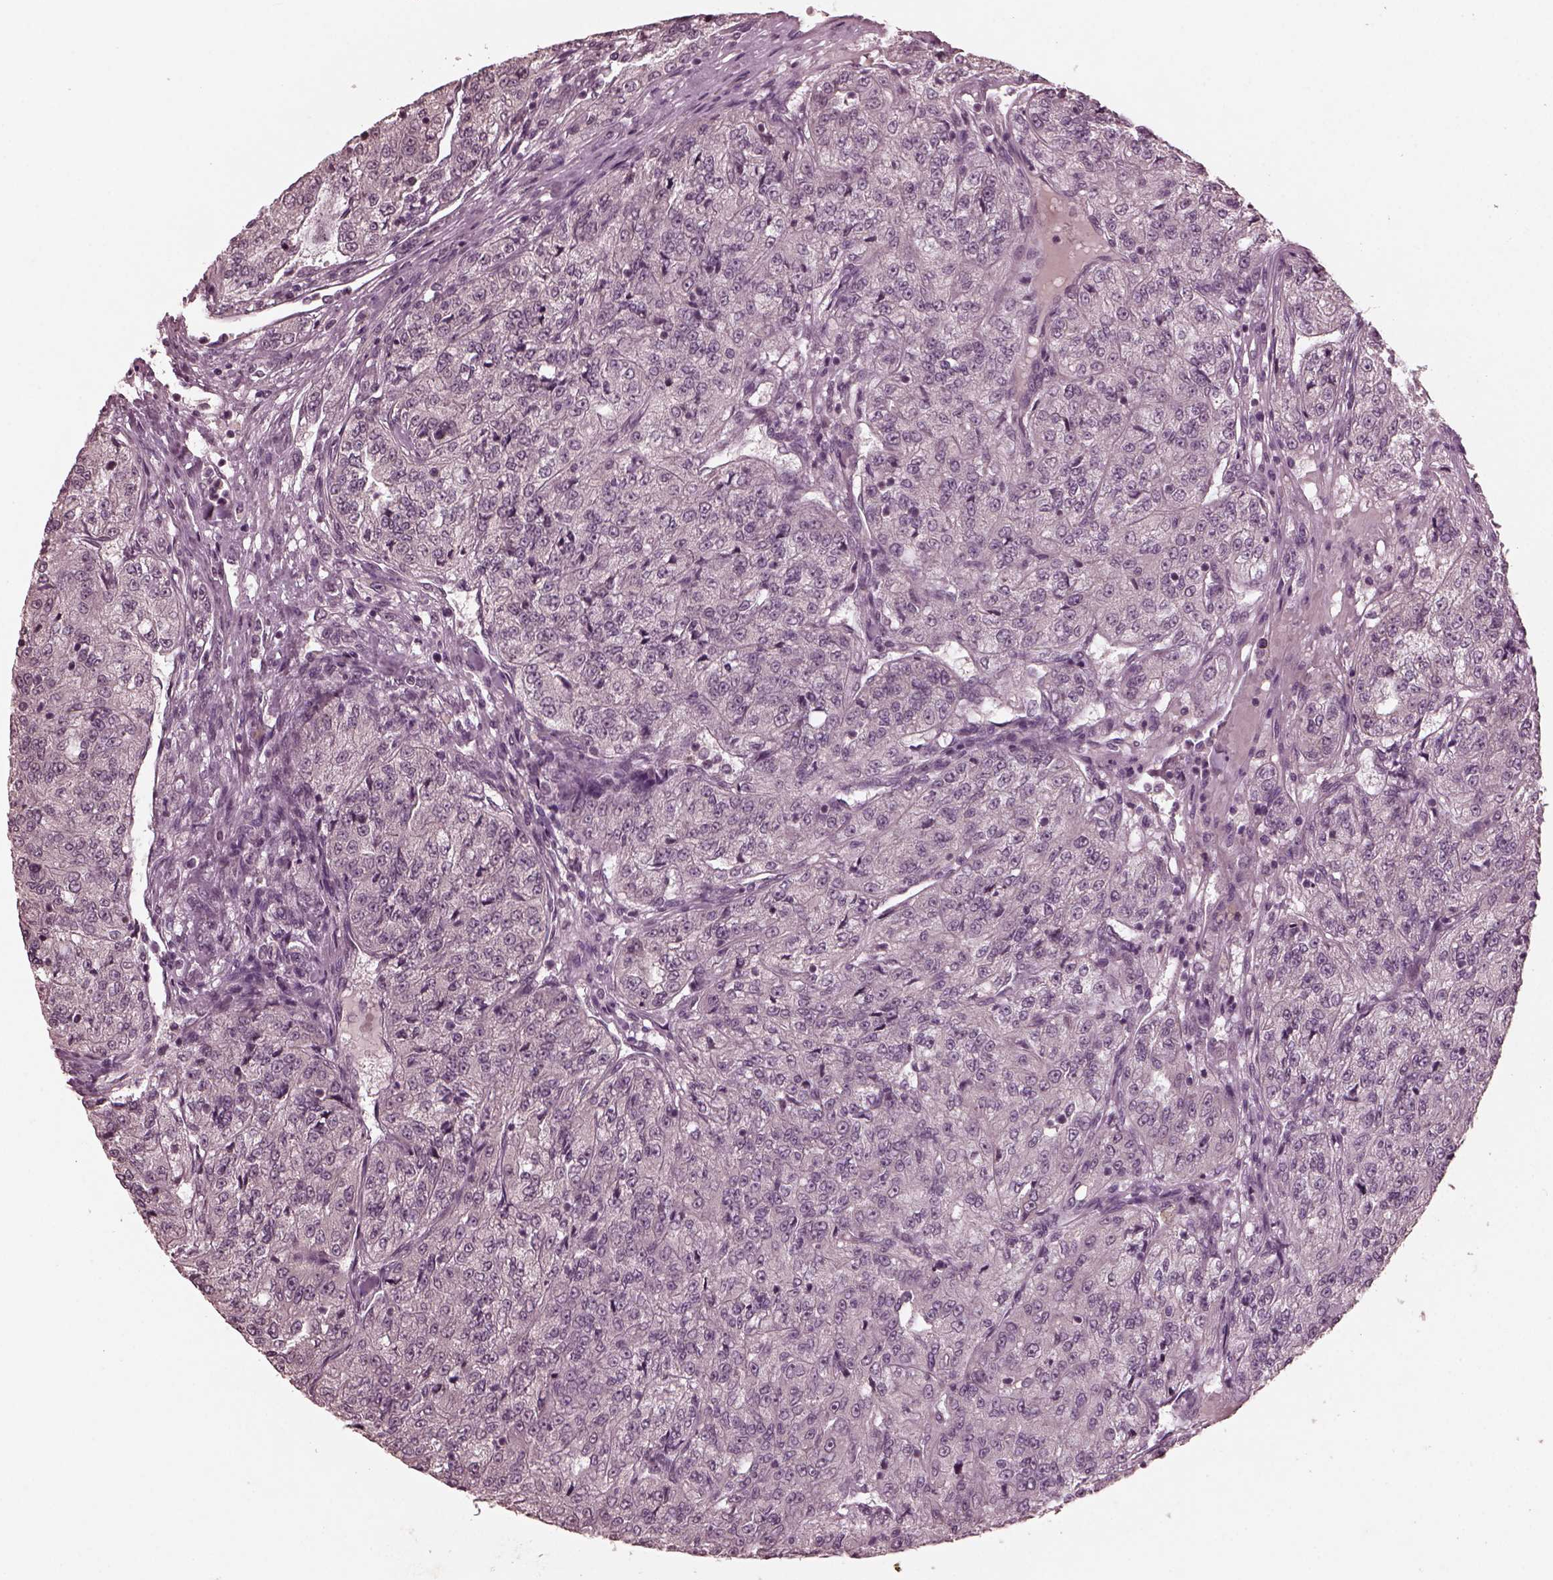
{"staining": {"intensity": "negative", "quantity": "none", "location": "none"}, "tissue": "renal cancer", "cell_type": "Tumor cells", "image_type": "cancer", "snomed": [{"axis": "morphology", "description": "Adenocarcinoma, NOS"}, {"axis": "topography", "description": "Kidney"}], "caption": "Tumor cells are negative for protein expression in human adenocarcinoma (renal).", "gene": "RGS7", "patient": {"sex": "female", "age": 63}}